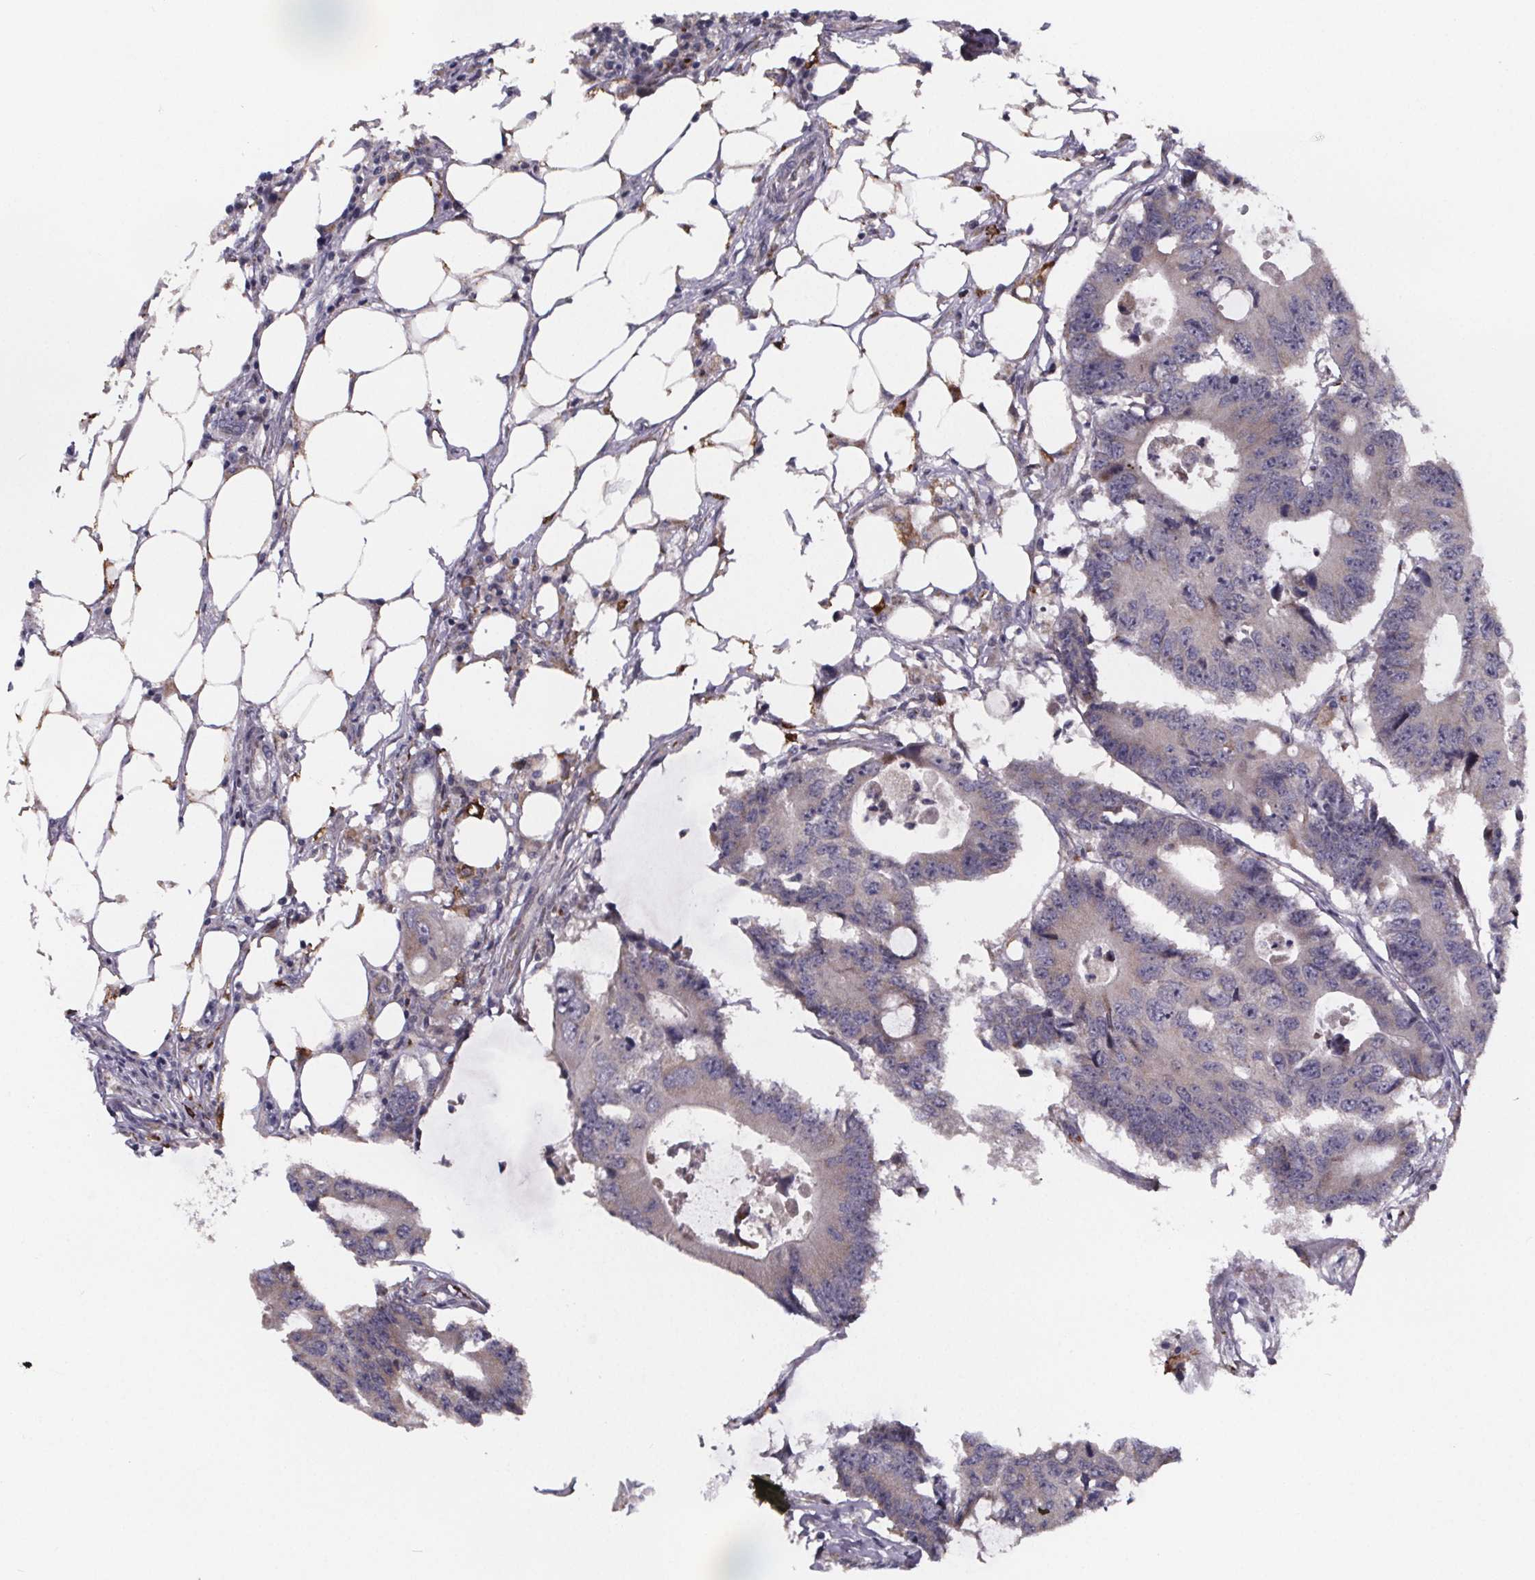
{"staining": {"intensity": "negative", "quantity": "none", "location": "none"}, "tissue": "colorectal cancer", "cell_type": "Tumor cells", "image_type": "cancer", "snomed": [{"axis": "morphology", "description": "Adenocarcinoma, NOS"}, {"axis": "topography", "description": "Colon"}], "caption": "This is an IHC histopathology image of human colorectal cancer (adenocarcinoma). There is no positivity in tumor cells.", "gene": "NDST1", "patient": {"sex": "male", "age": 71}}